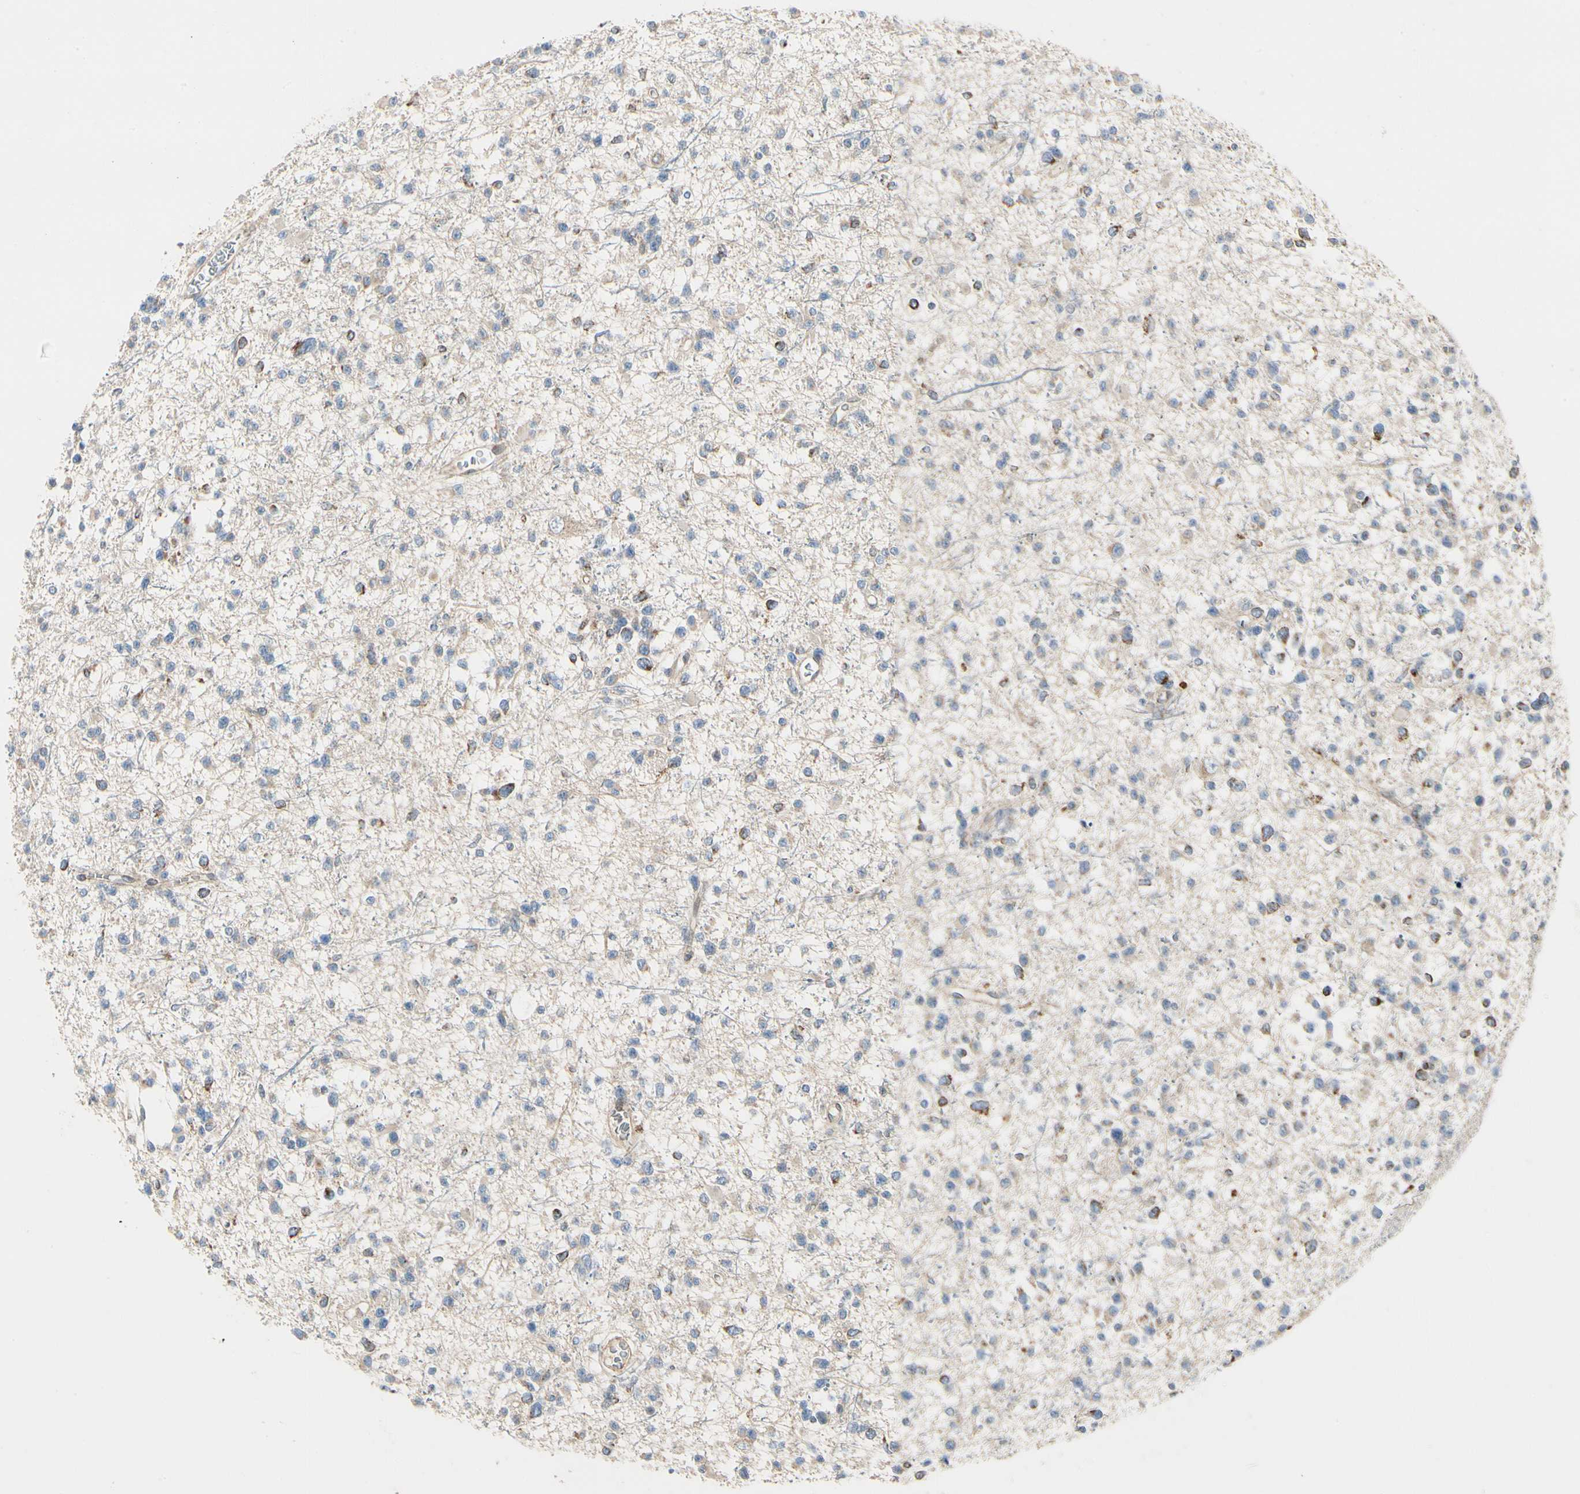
{"staining": {"intensity": "weak", "quantity": ">75%", "location": "cytoplasmic/membranous"}, "tissue": "glioma", "cell_type": "Tumor cells", "image_type": "cancer", "snomed": [{"axis": "morphology", "description": "Glioma, malignant, Low grade"}, {"axis": "topography", "description": "Brain"}], "caption": "Malignant glioma (low-grade) tissue demonstrates weak cytoplasmic/membranous positivity in about >75% of tumor cells", "gene": "MRPL9", "patient": {"sex": "female", "age": 22}}